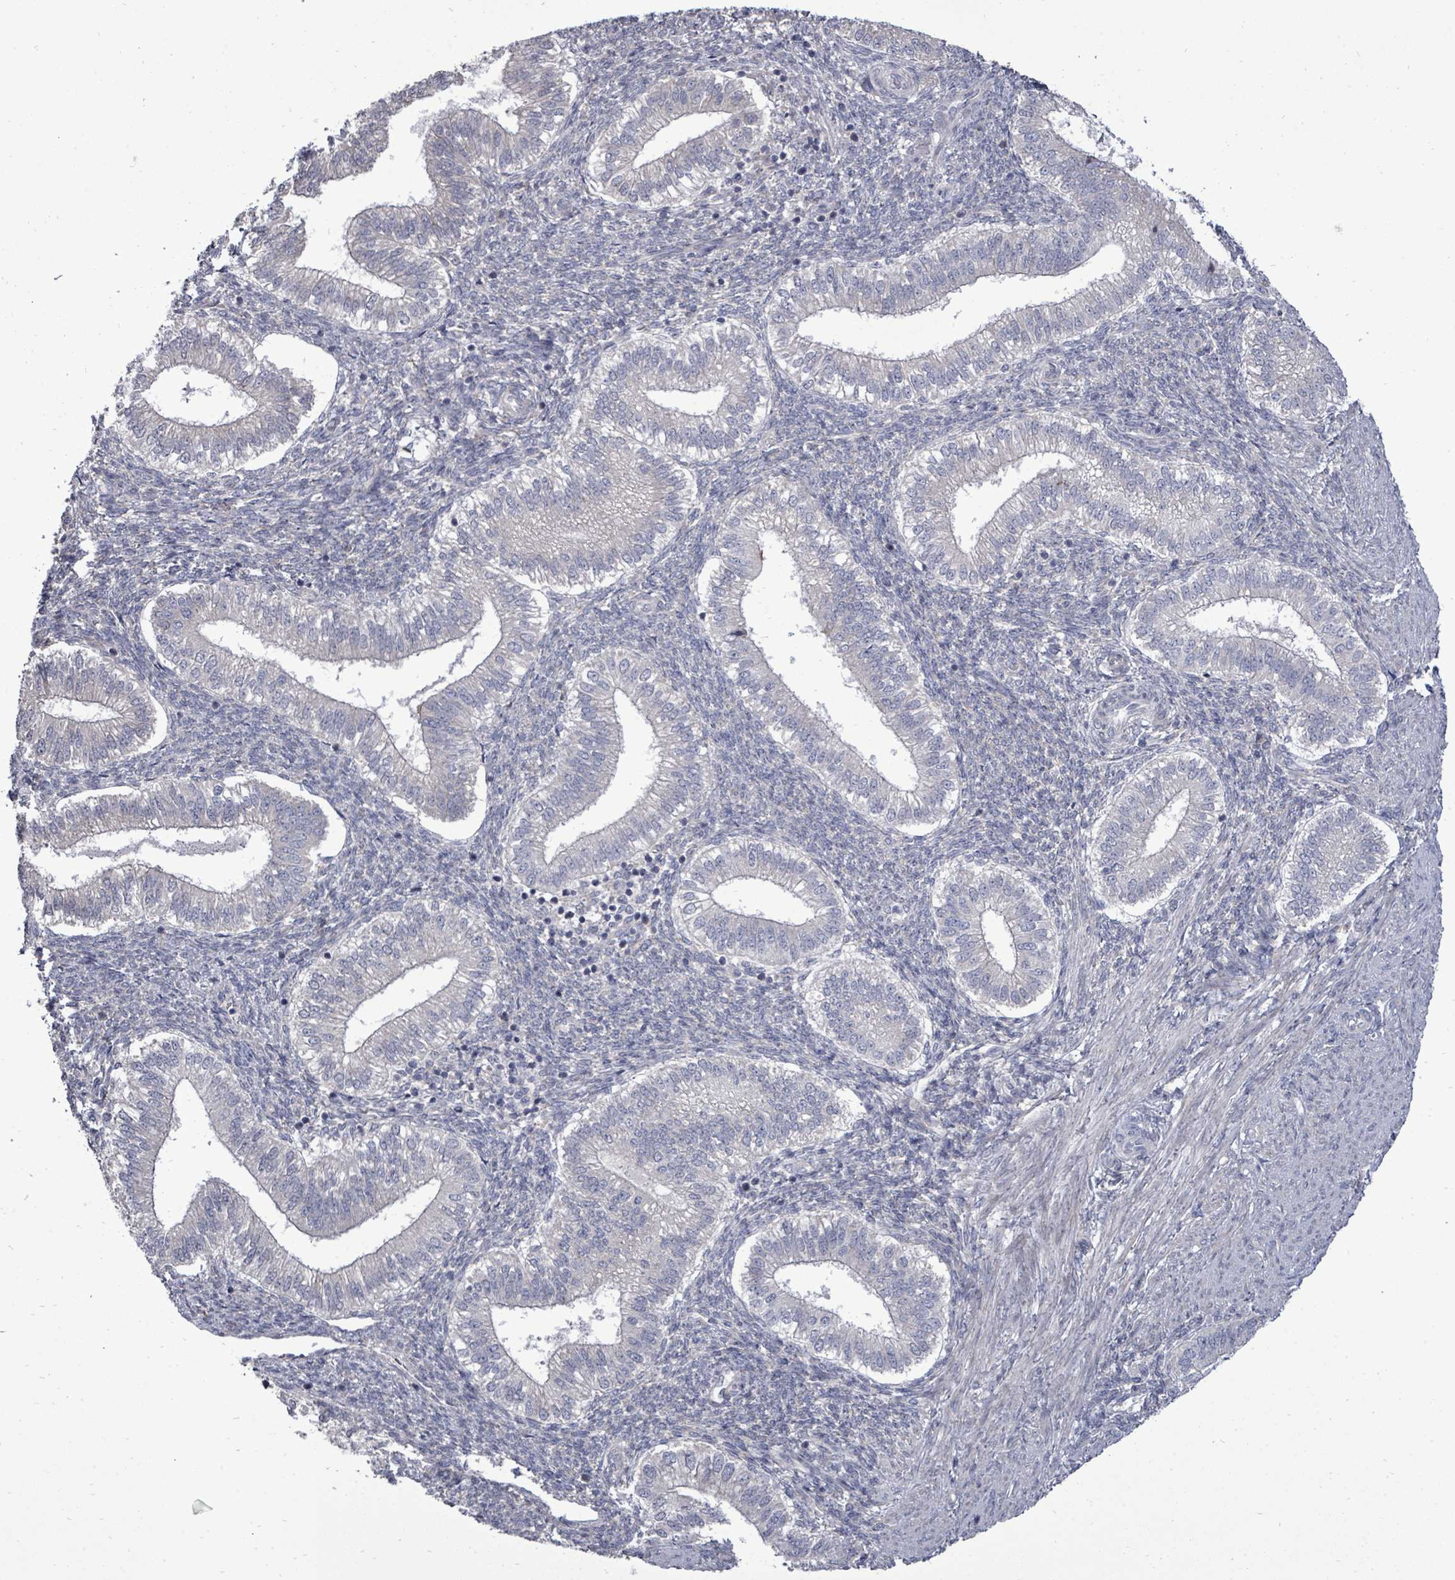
{"staining": {"intensity": "negative", "quantity": "none", "location": "none"}, "tissue": "endometrium", "cell_type": "Cells in endometrial stroma", "image_type": "normal", "snomed": [{"axis": "morphology", "description": "Normal tissue, NOS"}, {"axis": "topography", "description": "Endometrium"}], "caption": "Cells in endometrial stroma are negative for brown protein staining in unremarkable endometrium. (Immunohistochemistry, brightfield microscopy, high magnification).", "gene": "POMGNT2", "patient": {"sex": "female", "age": 25}}